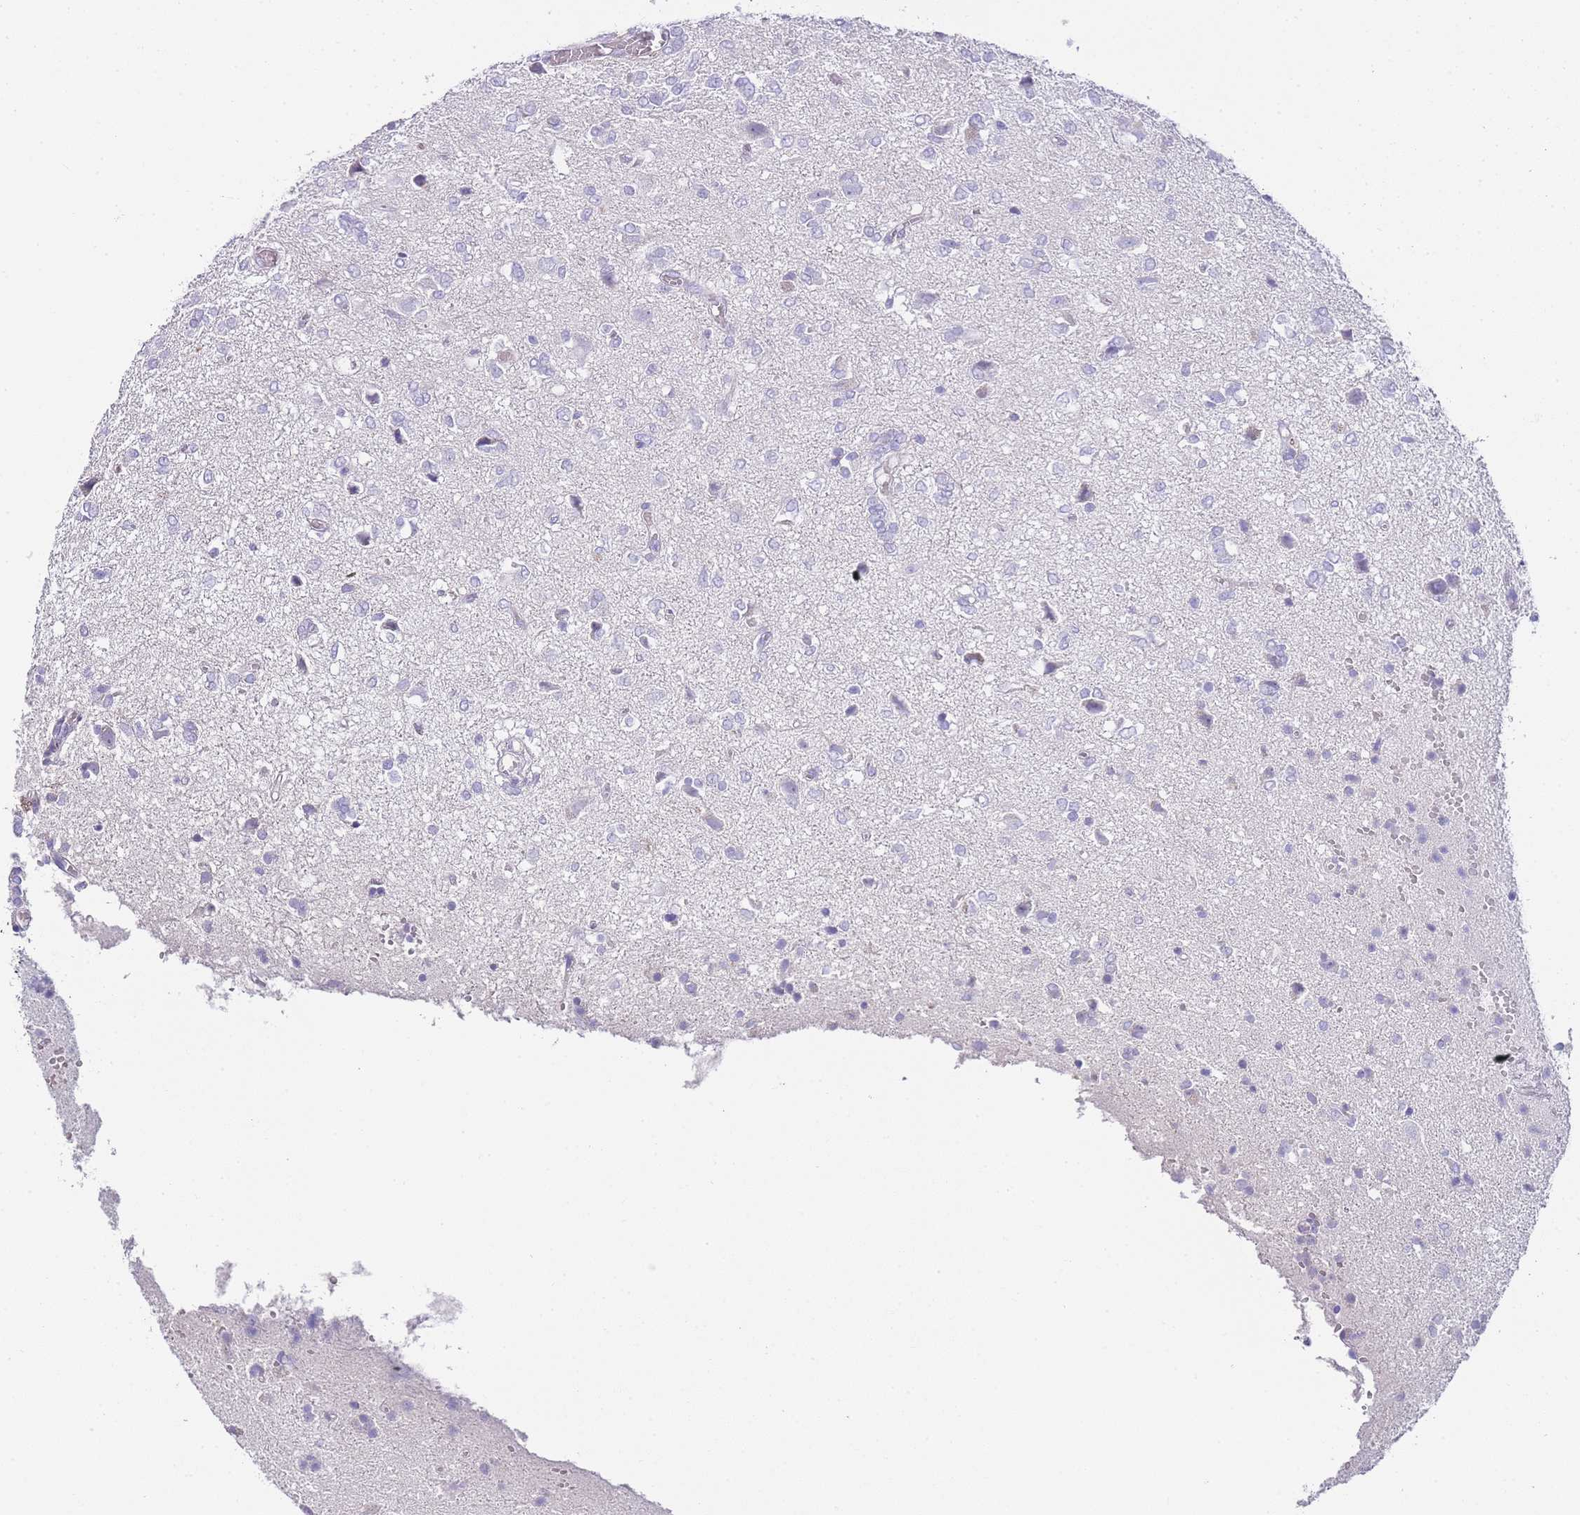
{"staining": {"intensity": "negative", "quantity": "none", "location": "none"}, "tissue": "glioma", "cell_type": "Tumor cells", "image_type": "cancer", "snomed": [{"axis": "morphology", "description": "Glioma, malignant, High grade"}, {"axis": "topography", "description": "Brain"}], "caption": "This image is of glioma stained with IHC to label a protein in brown with the nuclei are counter-stained blue. There is no expression in tumor cells. (Immunohistochemistry (ihc), brightfield microscopy, high magnification).", "gene": "DPP4", "patient": {"sex": "female", "age": 59}}